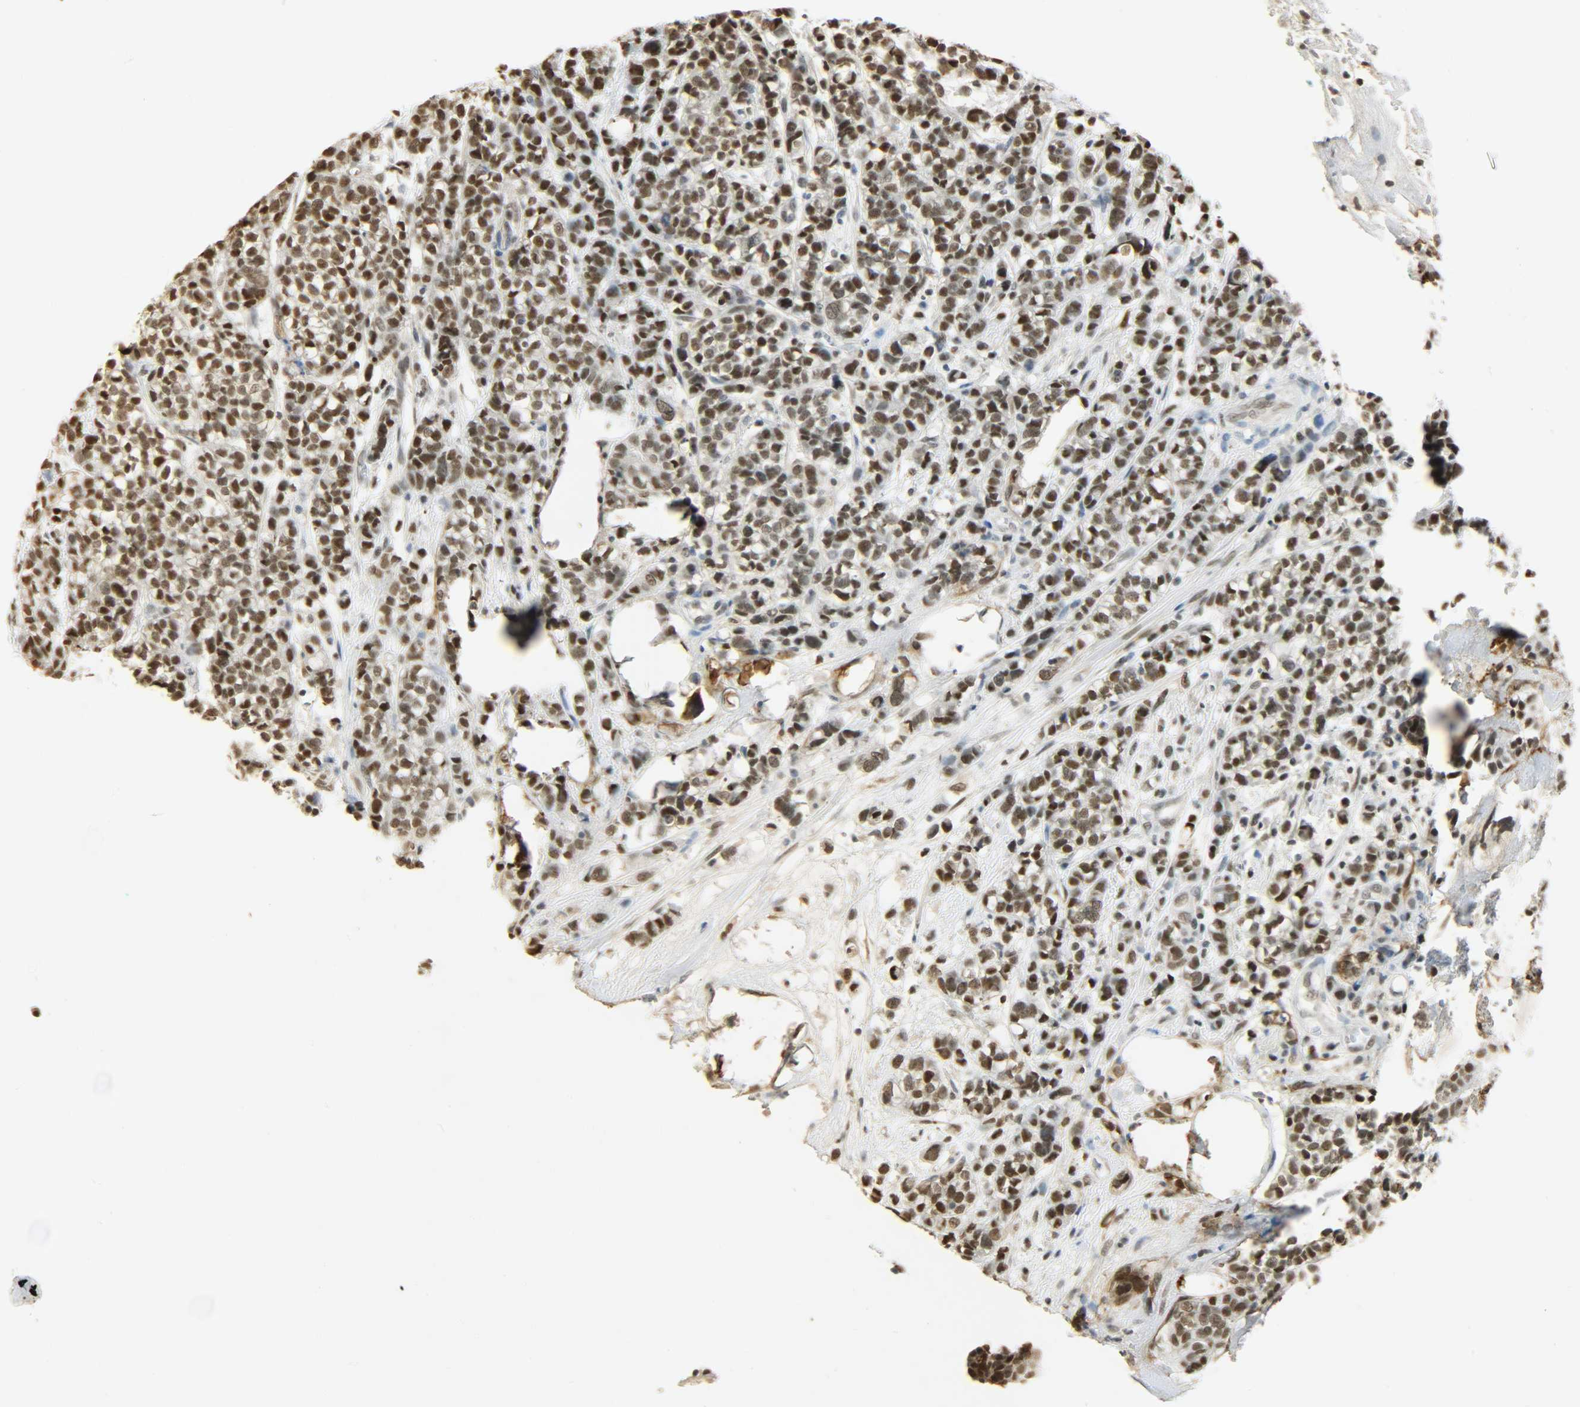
{"staining": {"intensity": "moderate", "quantity": ">75%", "location": "nuclear"}, "tissue": "head and neck cancer", "cell_type": "Tumor cells", "image_type": "cancer", "snomed": [{"axis": "morphology", "description": "Adenocarcinoma, NOS"}, {"axis": "topography", "description": "Salivary gland"}, {"axis": "topography", "description": "Head-Neck"}], "caption": "This histopathology image shows adenocarcinoma (head and neck) stained with IHC to label a protein in brown. The nuclear of tumor cells show moderate positivity for the protein. Nuclei are counter-stained blue.", "gene": "NGFR", "patient": {"sex": "female", "age": 65}}